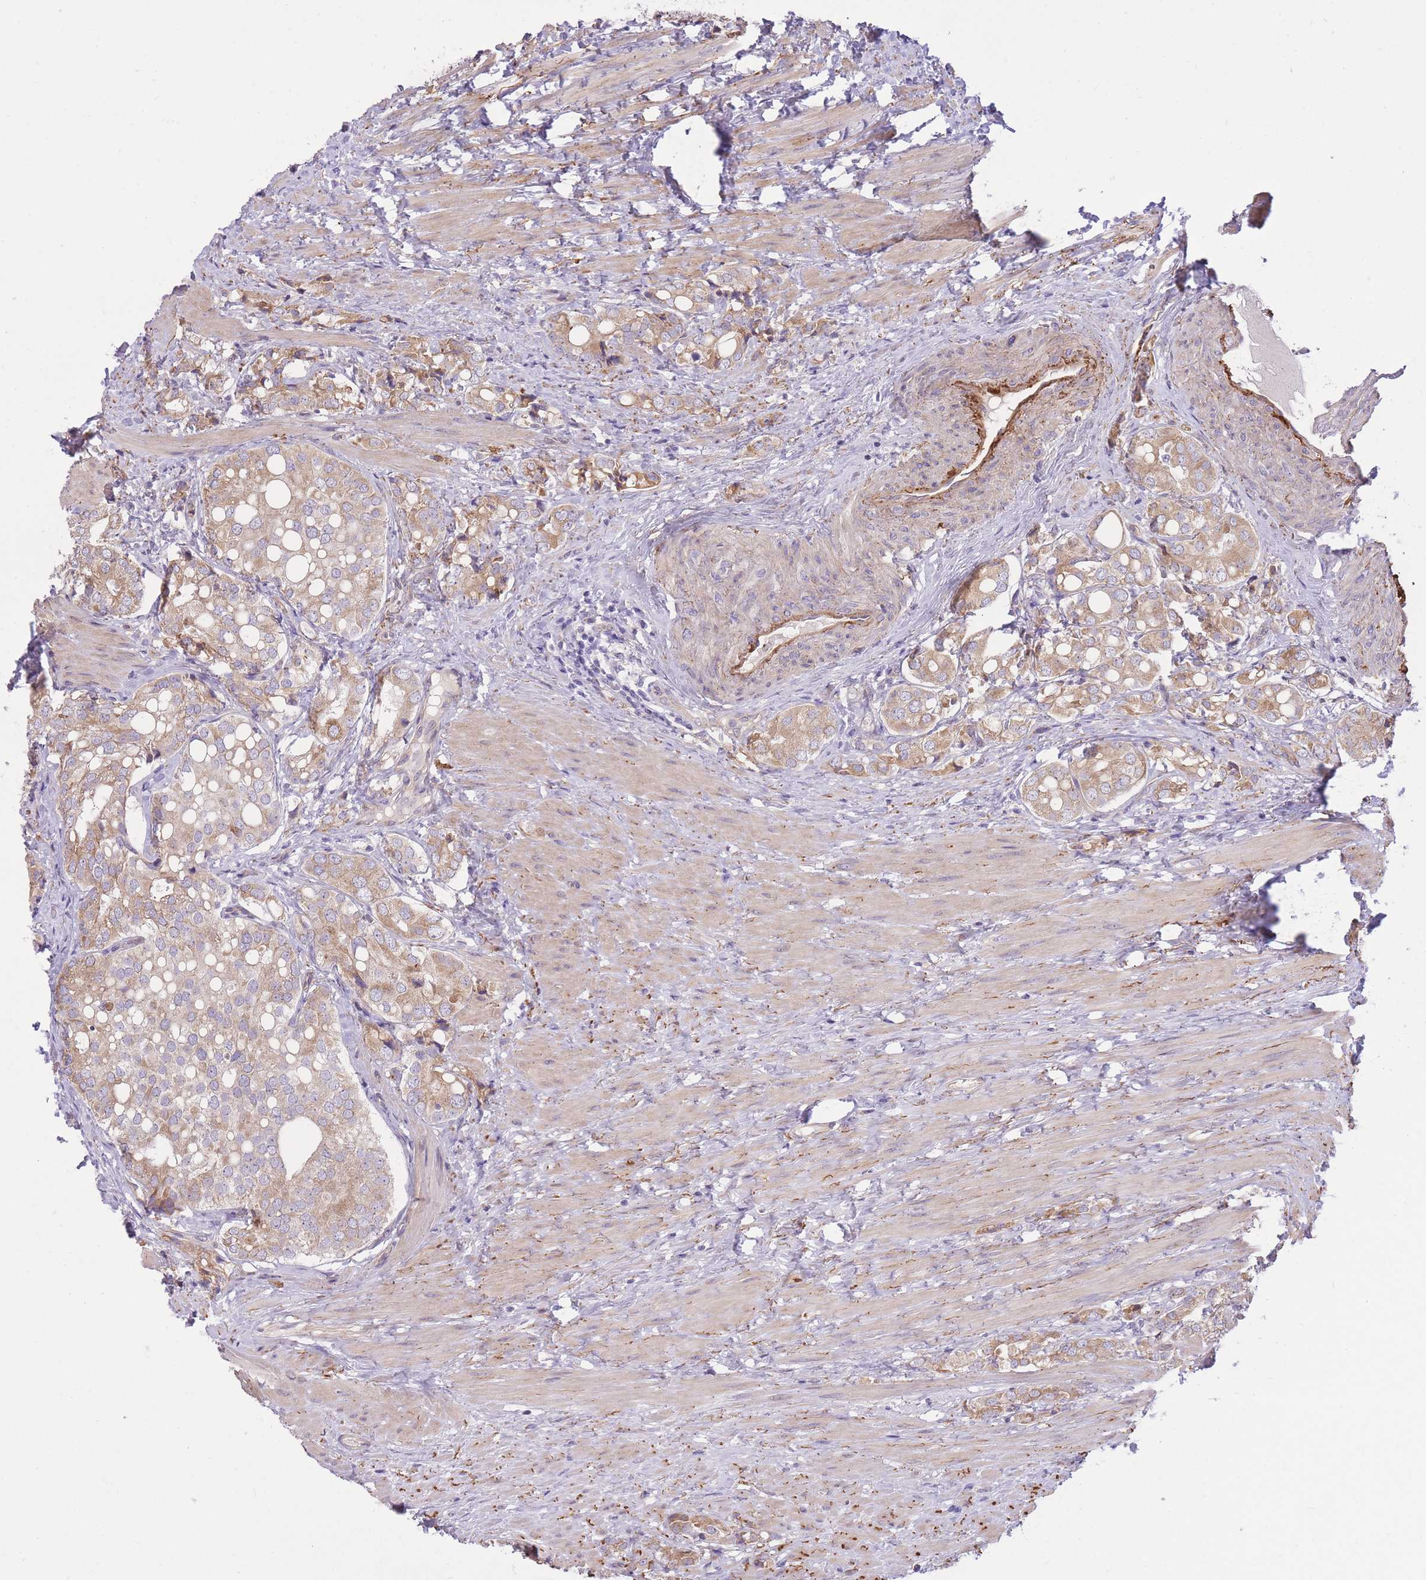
{"staining": {"intensity": "weak", "quantity": "25%-75%", "location": "cytoplasmic/membranous"}, "tissue": "prostate cancer", "cell_type": "Tumor cells", "image_type": "cancer", "snomed": [{"axis": "morphology", "description": "Adenocarcinoma, High grade"}, {"axis": "topography", "description": "Prostate"}], "caption": "Human prostate high-grade adenocarcinoma stained with a brown dye exhibits weak cytoplasmic/membranous positive expression in approximately 25%-75% of tumor cells.", "gene": "REV1", "patient": {"sex": "male", "age": 71}}